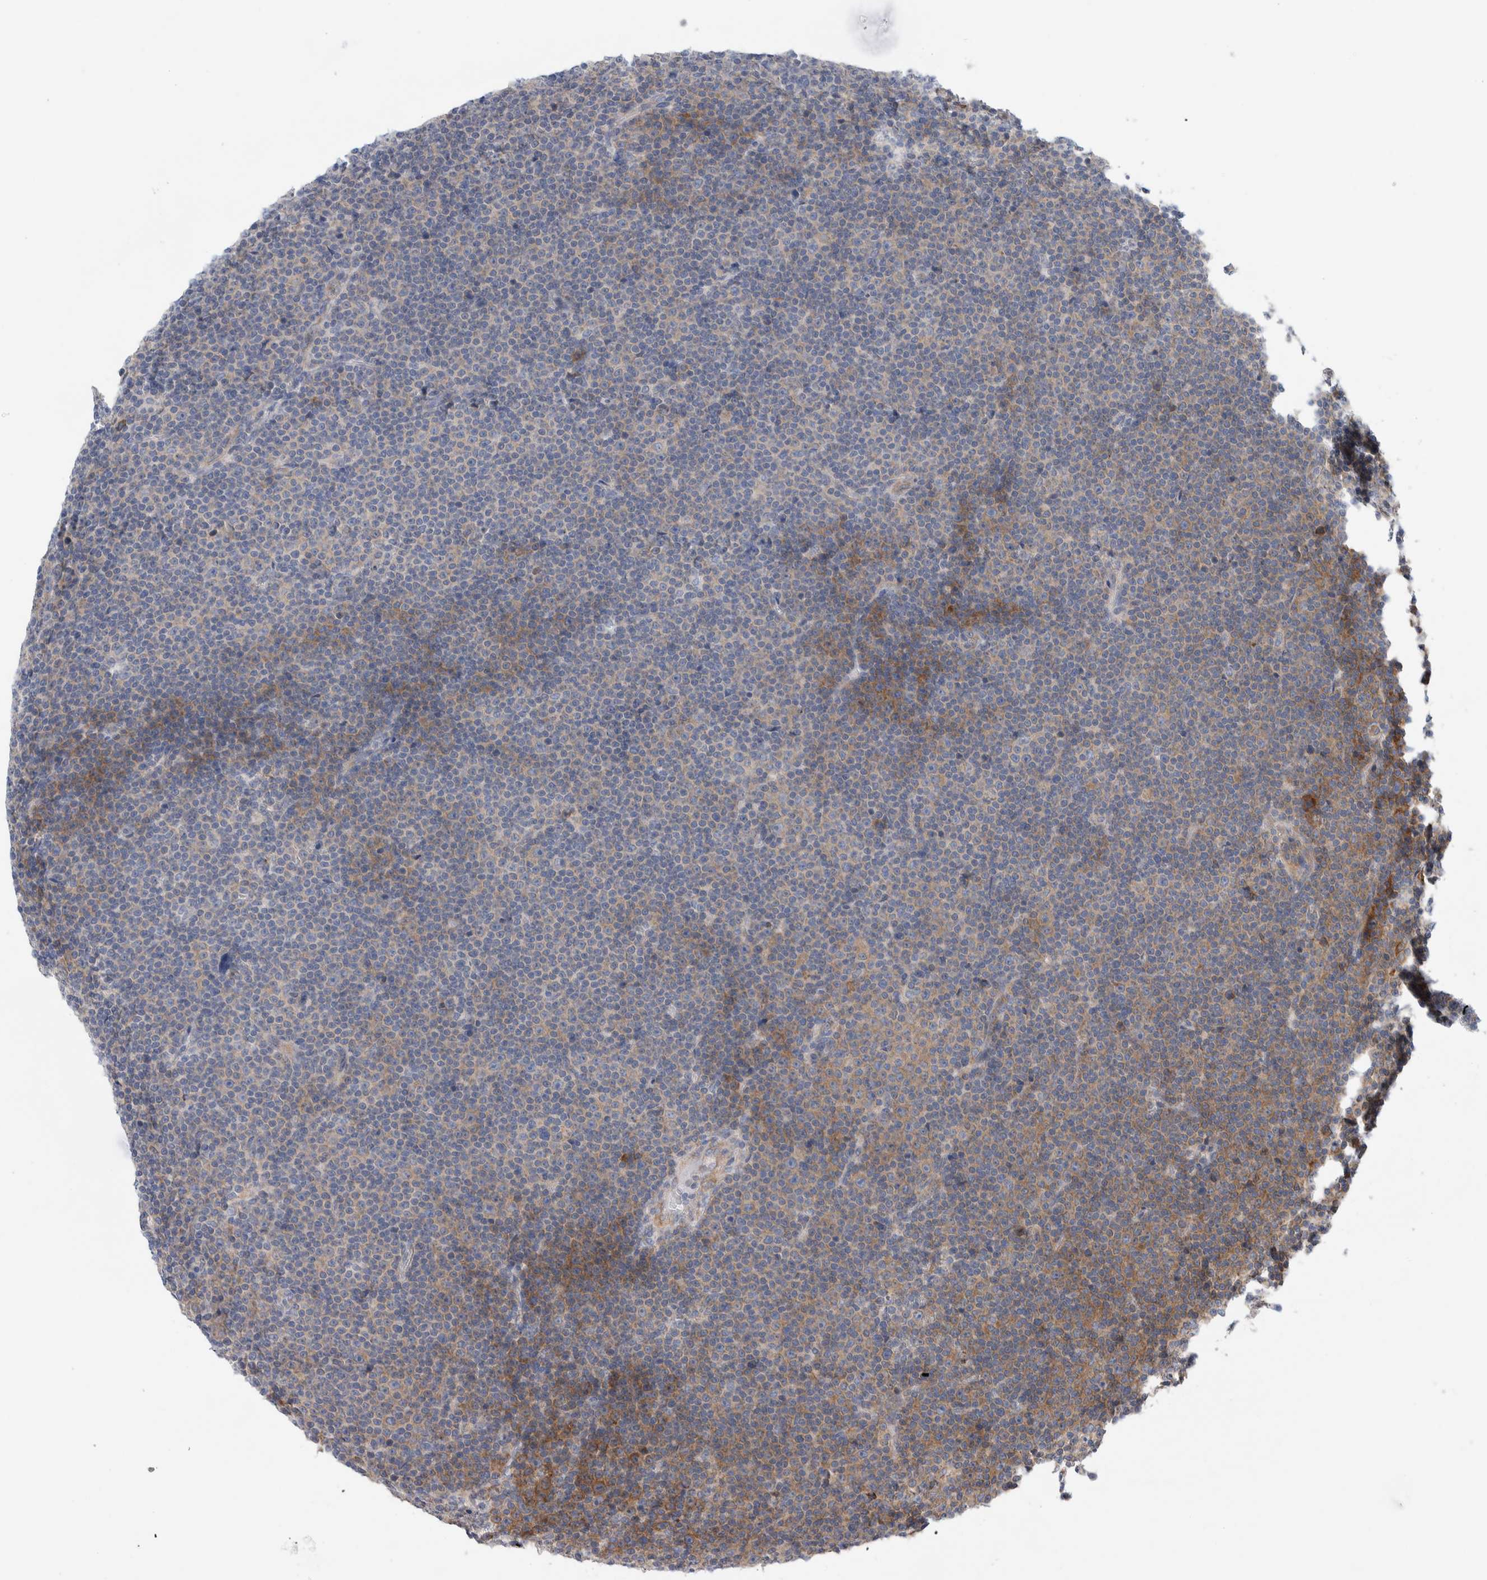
{"staining": {"intensity": "moderate", "quantity": "<25%", "location": "cytoplasmic/membranous"}, "tissue": "lymphoma", "cell_type": "Tumor cells", "image_type": "cancer", "snomed": [{"axis": "morphology", "description": "Malignant lymphoma, non-Hodgkin's type, Low grade"}, {"axis": "topography", "description": "Lymph node"}], "caption": "This histopathology image displays immunohistochemistry staining of human lymphoma, with low moderate cytoplasmic/membranous positivity in about <25% of tumor cells.", "gene": "RACK1", "patient": {"sex": "female", "age": 67}}